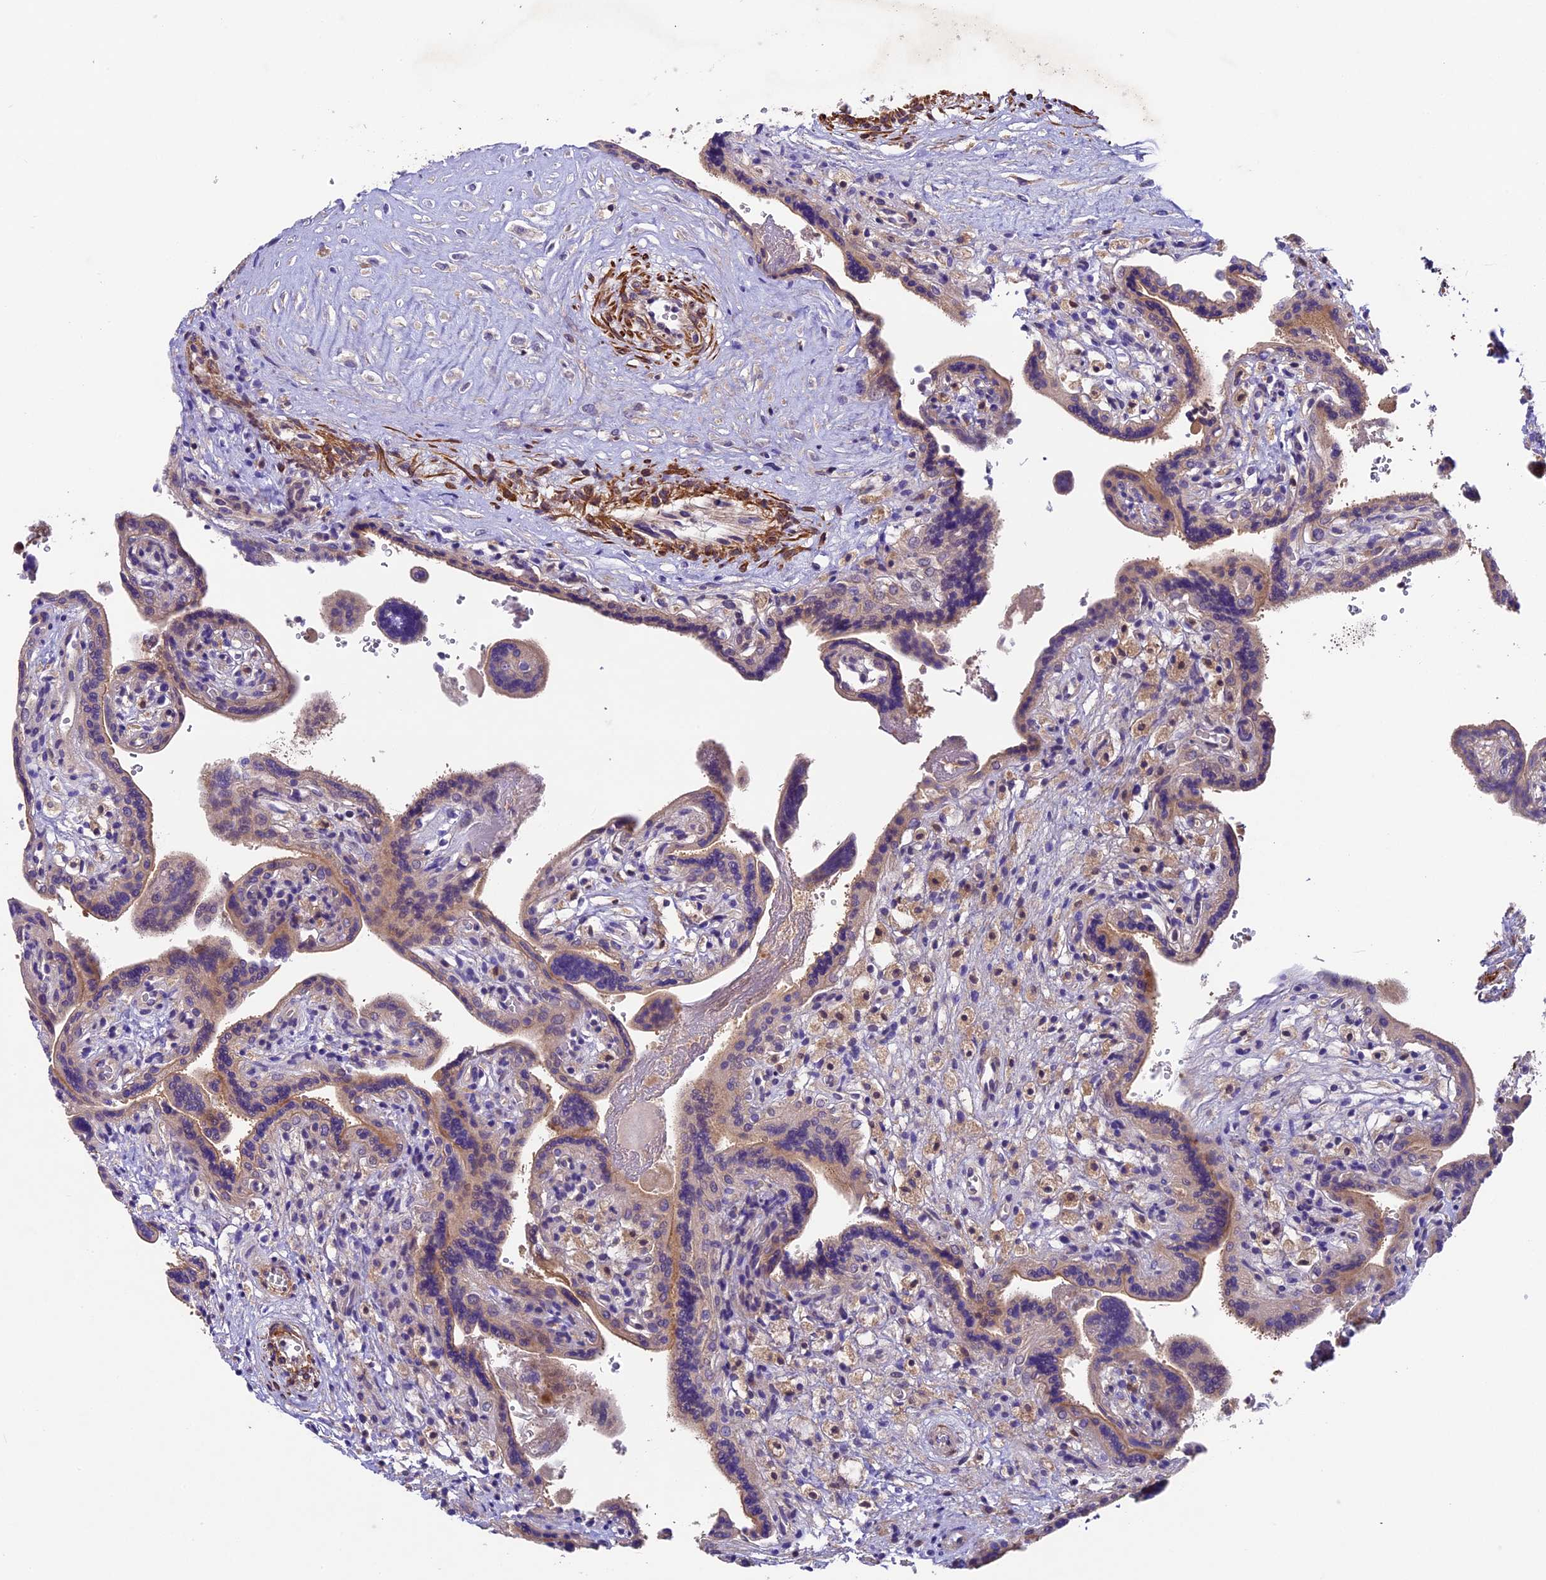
{"staining": {"intensity": "weak", "quantity": "25%-75%", "location": "cytoplasmic/membranous"}, "tissue": "placenta", "cell_type": "Trophoblastic cells", "image_type": "normal", "snomed": [{"axis": "morphology", "description": "Normal tissue, NOS"}, {"axis": "topography", "description": "Placenta"}], "caption": "The micrograph reveals staining of unremarkable placenta, revealing weak cytoplasmic/membranous protein expression (brown color) within trophoblastic cells. Nuclei are stained in blue.", "gene": "TBC1D1", "patient": {"sex": "female", "age": 37}}